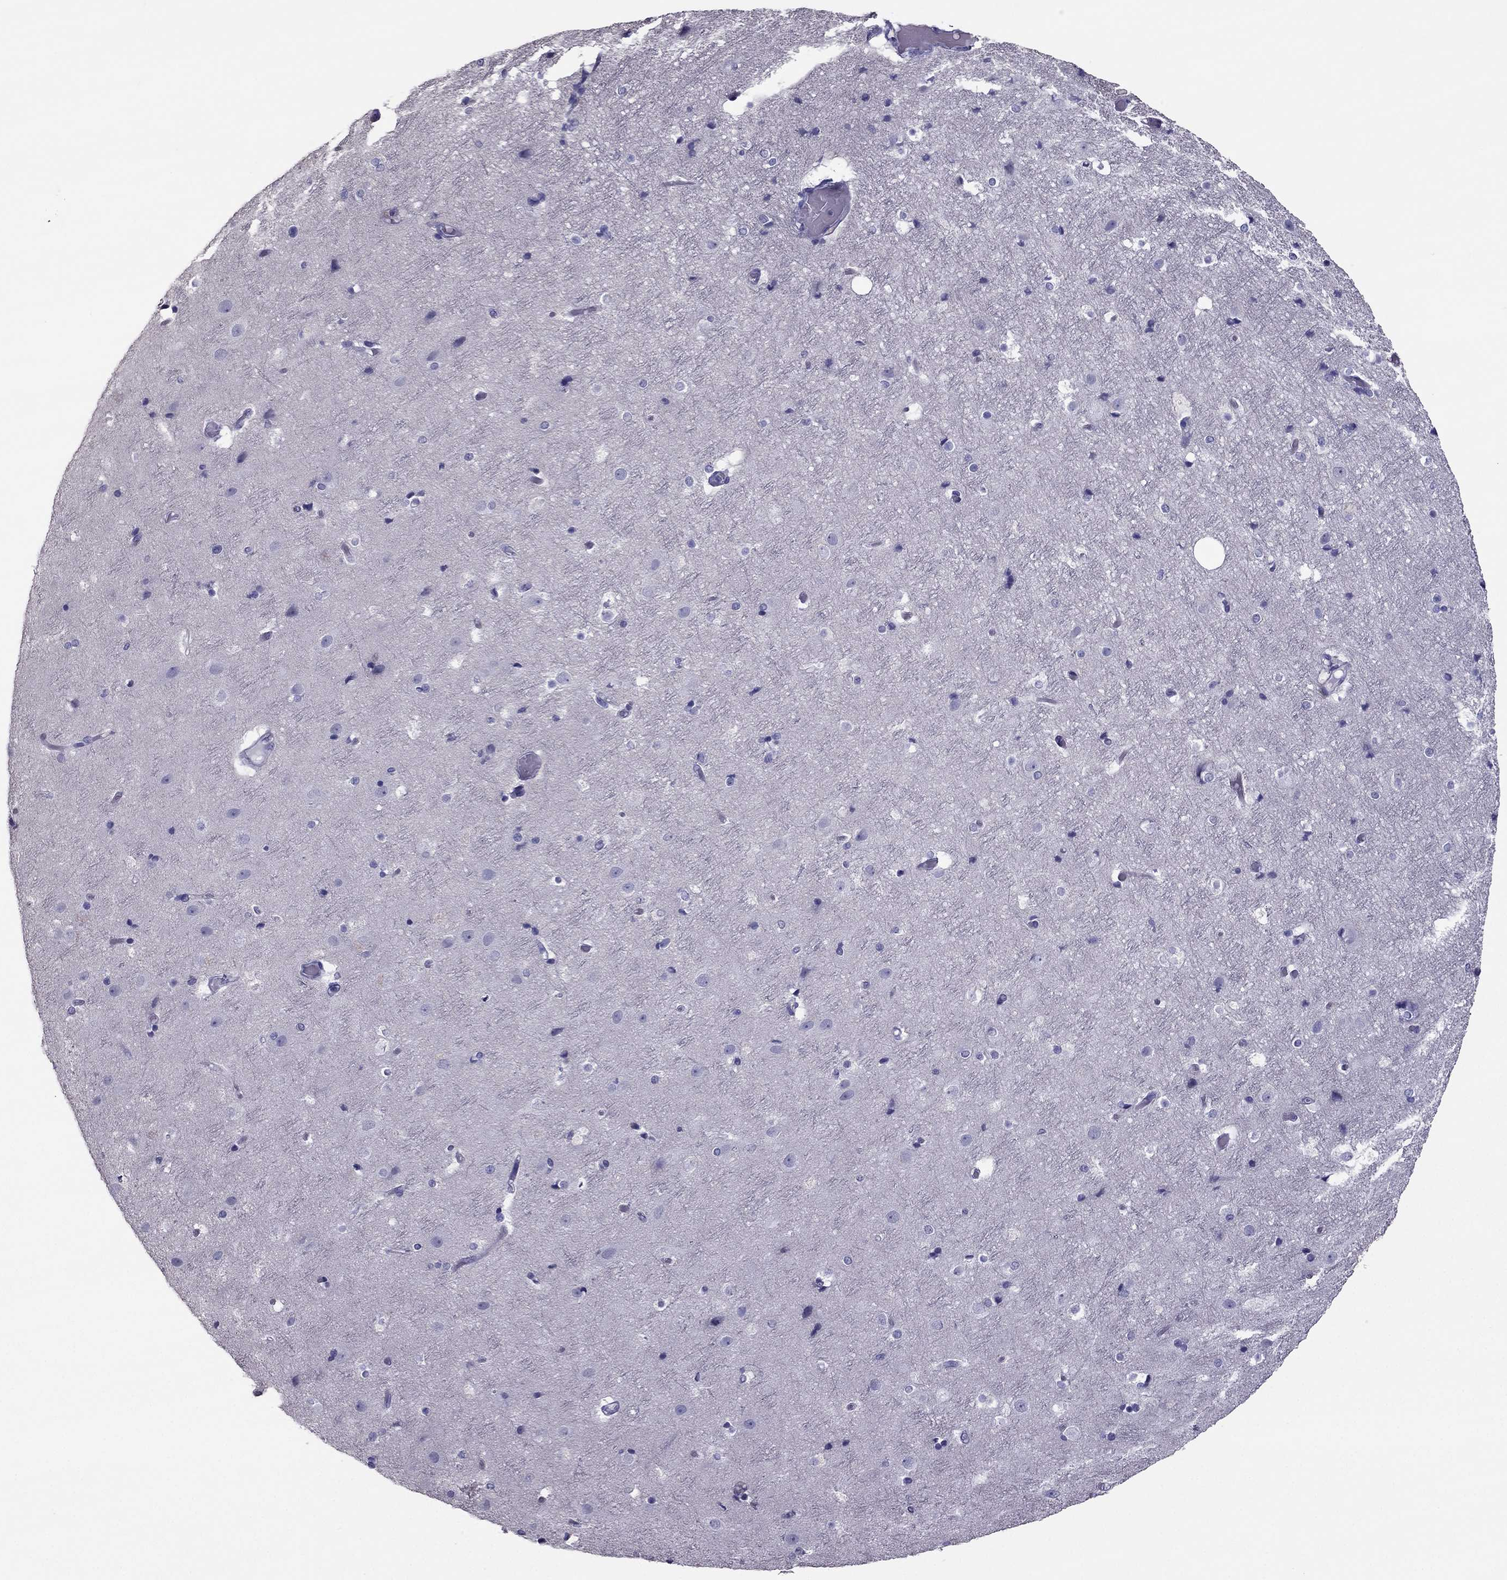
{"staining": {"intensity": "negative", "quantity": "none", "location": "none"}, "tissue": "cerebral cortex", "cell_type": "Endothelial cells", "image_type": "normal", "snomed": [{"axis": "morphology", "description": "Normal tissue, NOS"}, {"axis": "topography", "description": "Cerebral cortex"}], "caption": "This is an immunohistochemistry image of normal human cerebral cortex. There is no expression in endothelial cells.", "gene": "PDE6A", "patient": {"sex": "female", "age": 52}}